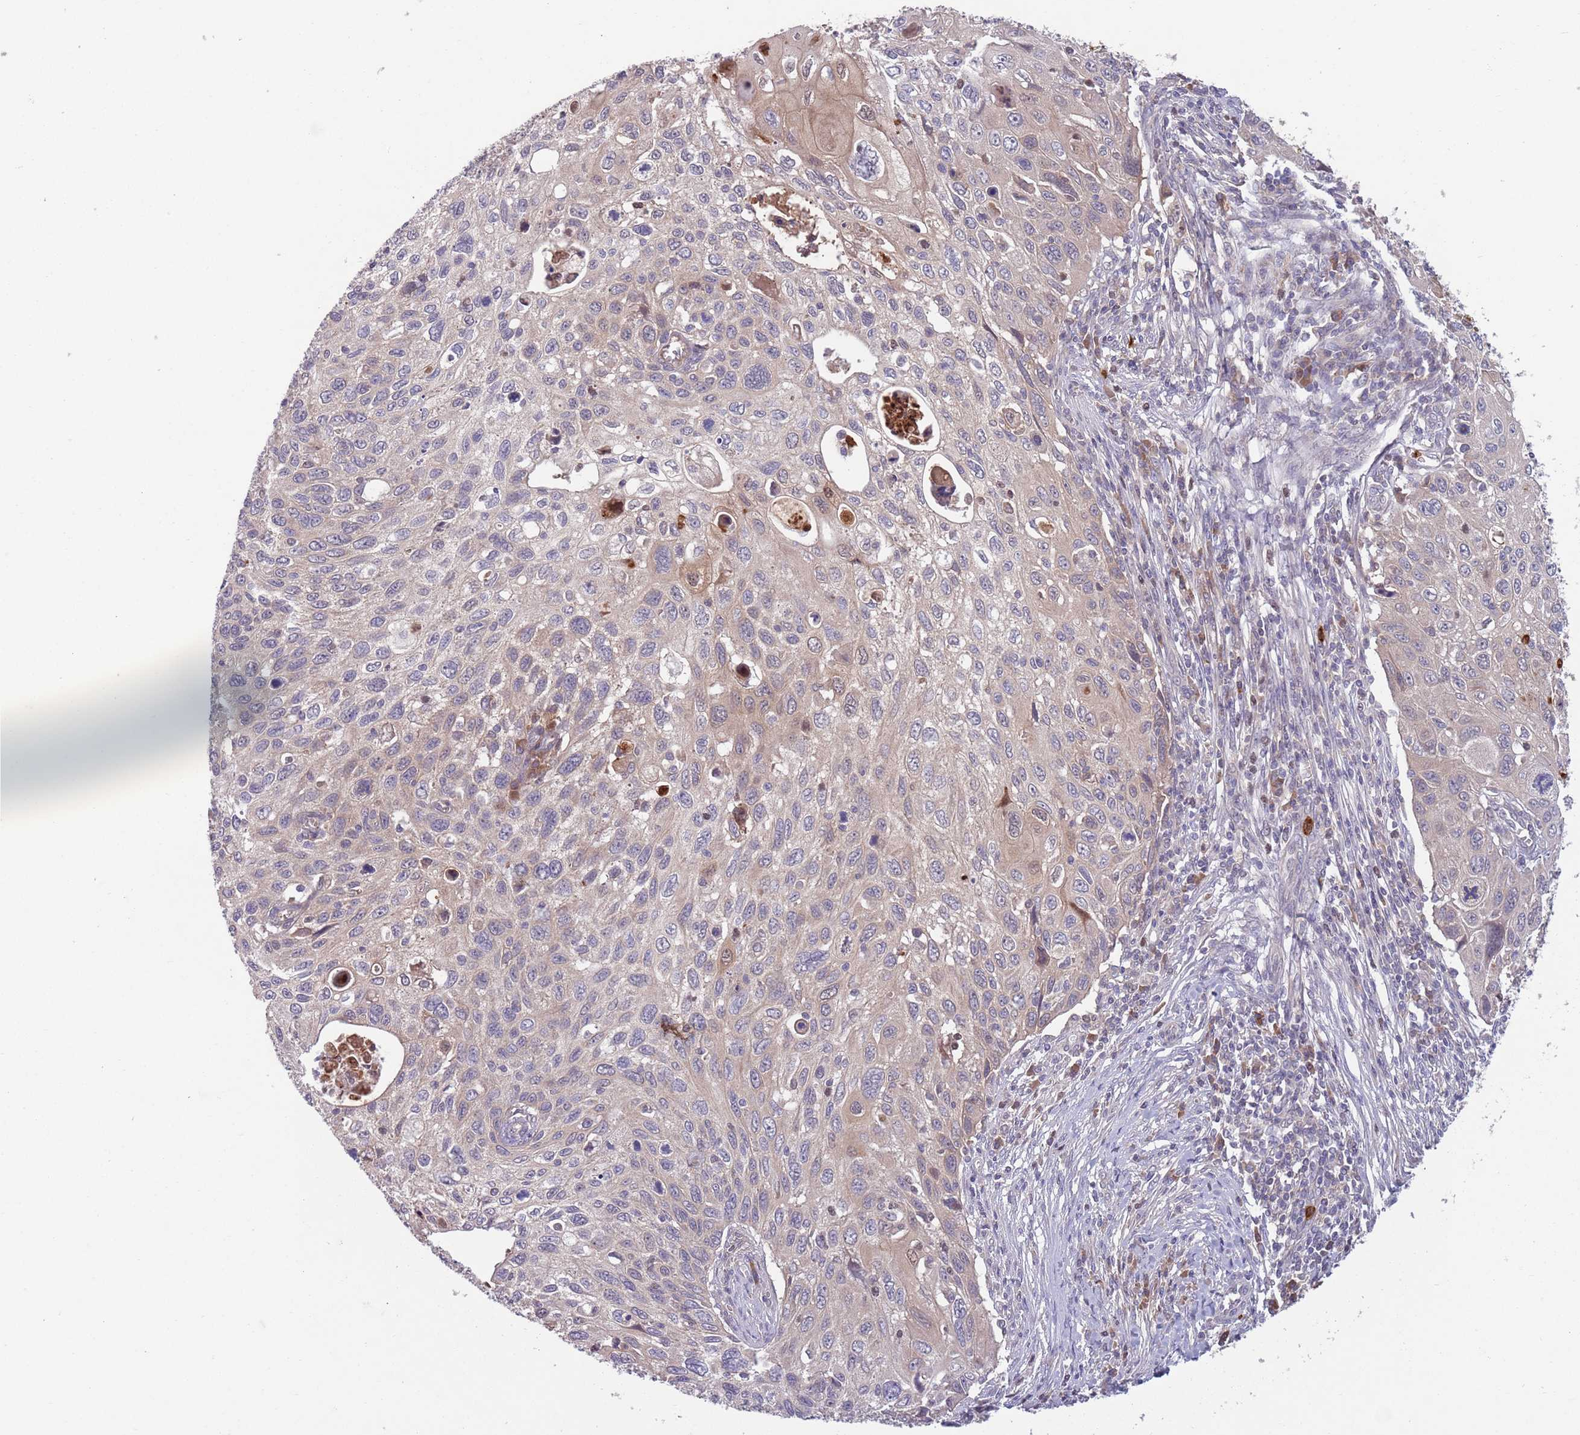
{"staining": {"intensity": "weak", "quantity": "<25%", "location": "cytoplasmic/membranous"}, "tissue": "cervical cancer", "cell_type": "Tumor cells", "image_type": "cancer", "snomed": [{"axis": "morphology", "description": "Squamous cell carcinoma, NOS"}, {"axis": "topography", "description": "Cervix"}], "caption": "Tumor cells are negative for brown protein staining in cervical cancer. (Brightfield microscopy of DAB IHC at high magnification).", "gene": "TYW1", "patient": {"sex": "female", "age": 70}}